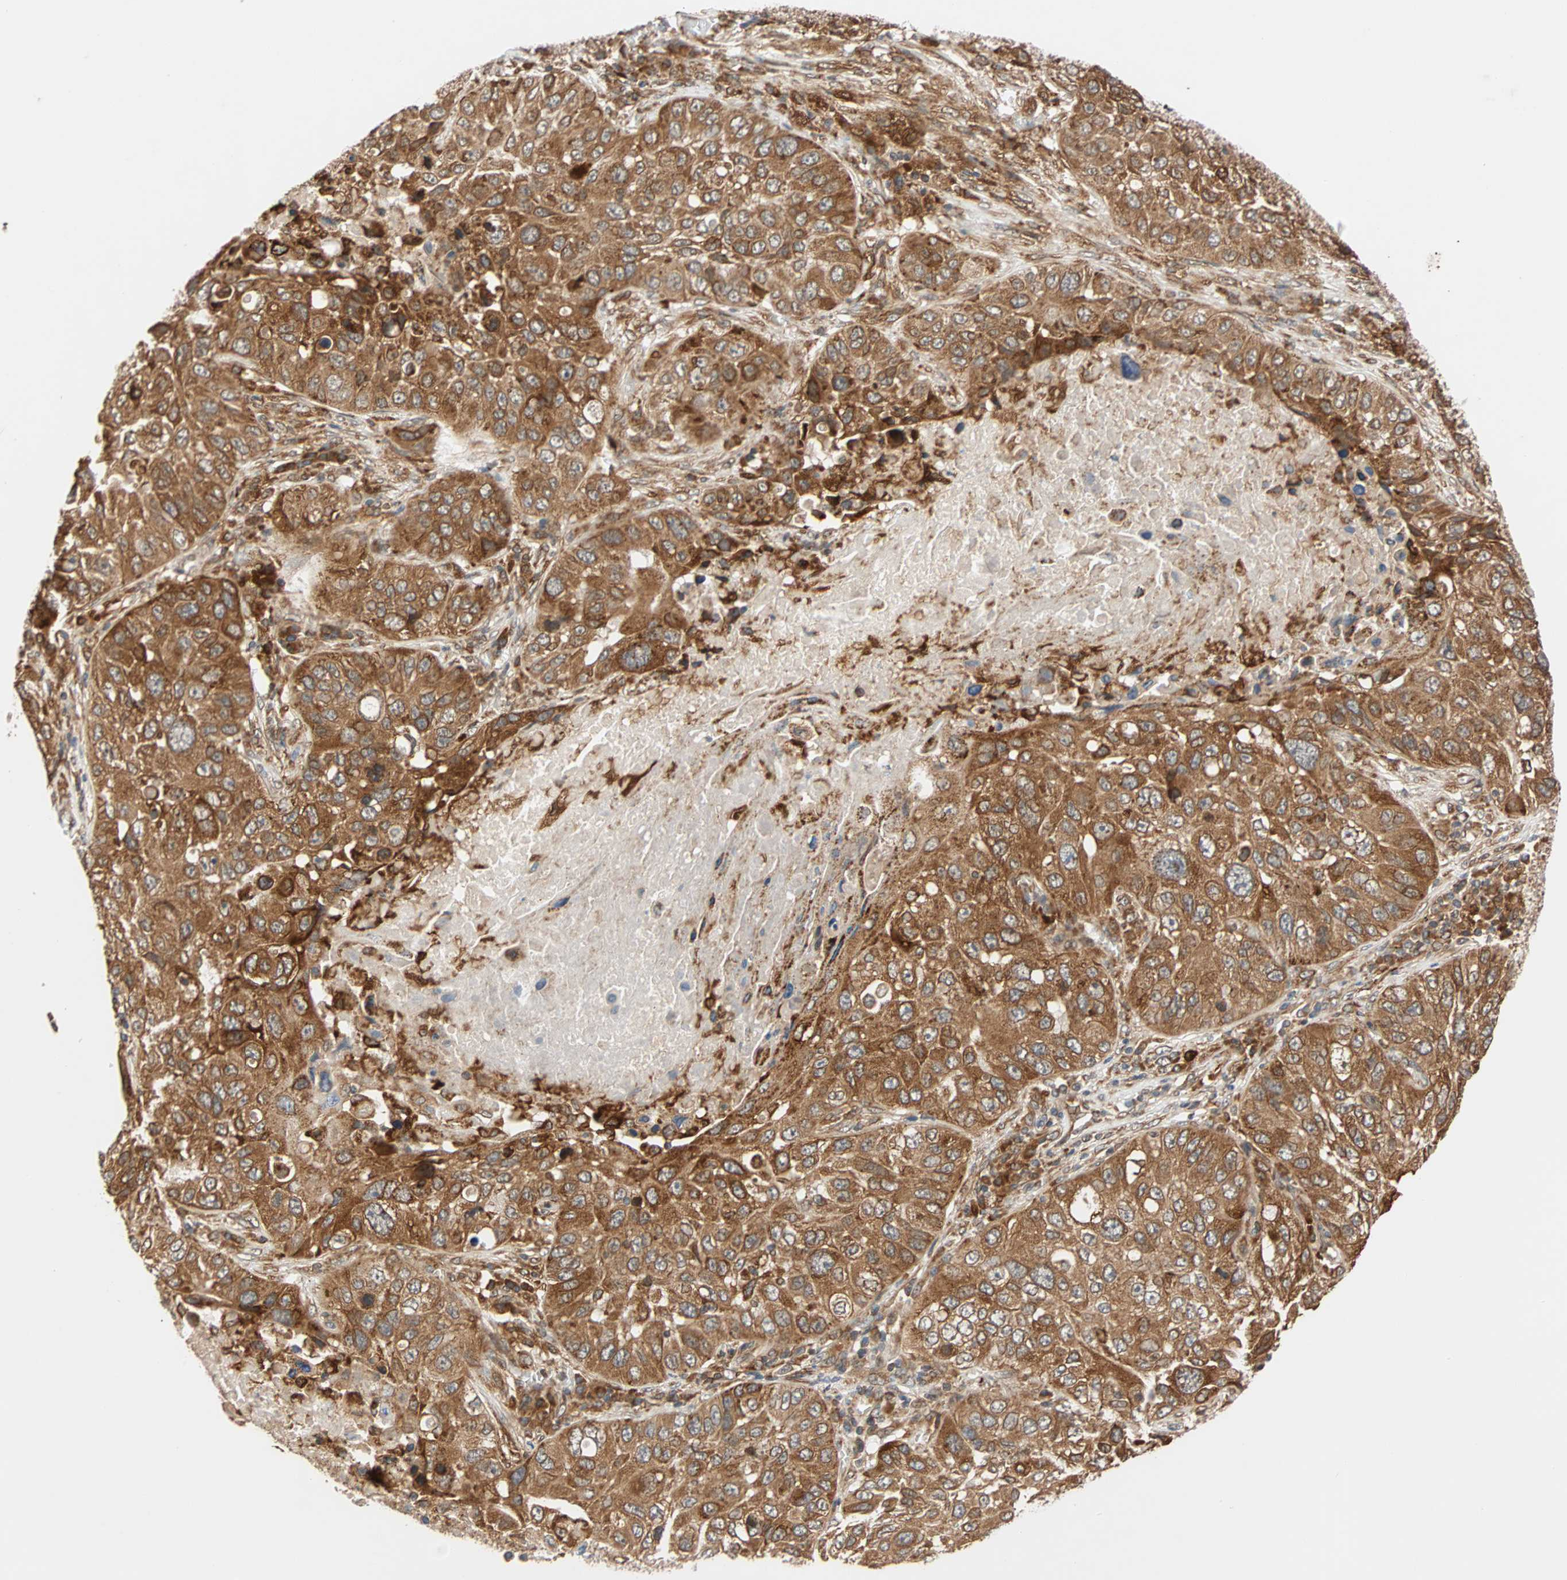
{"staining": {"intensity": "strong", "quantity": ">75%", "location": "cytoplasmic/membranous"}, "tissue": "lung cancer", "cell_type": "Tumor cells", "image_type": "cancer", "snomed": [{"axis": "morphology", "description": "Squamous cell carcinoma, NOS"}, {"axis": "topography", "description": "Lung"}], "caption": "Approximately >75% of tumor cells in human lung cancer (squamous cell carcinoma) display strong cytoplasmic/membranous protein staining as visualized by brown immunohistochemical staining.", "gene": "AUP1", "patient": {"sex": "male", "age": 57}}